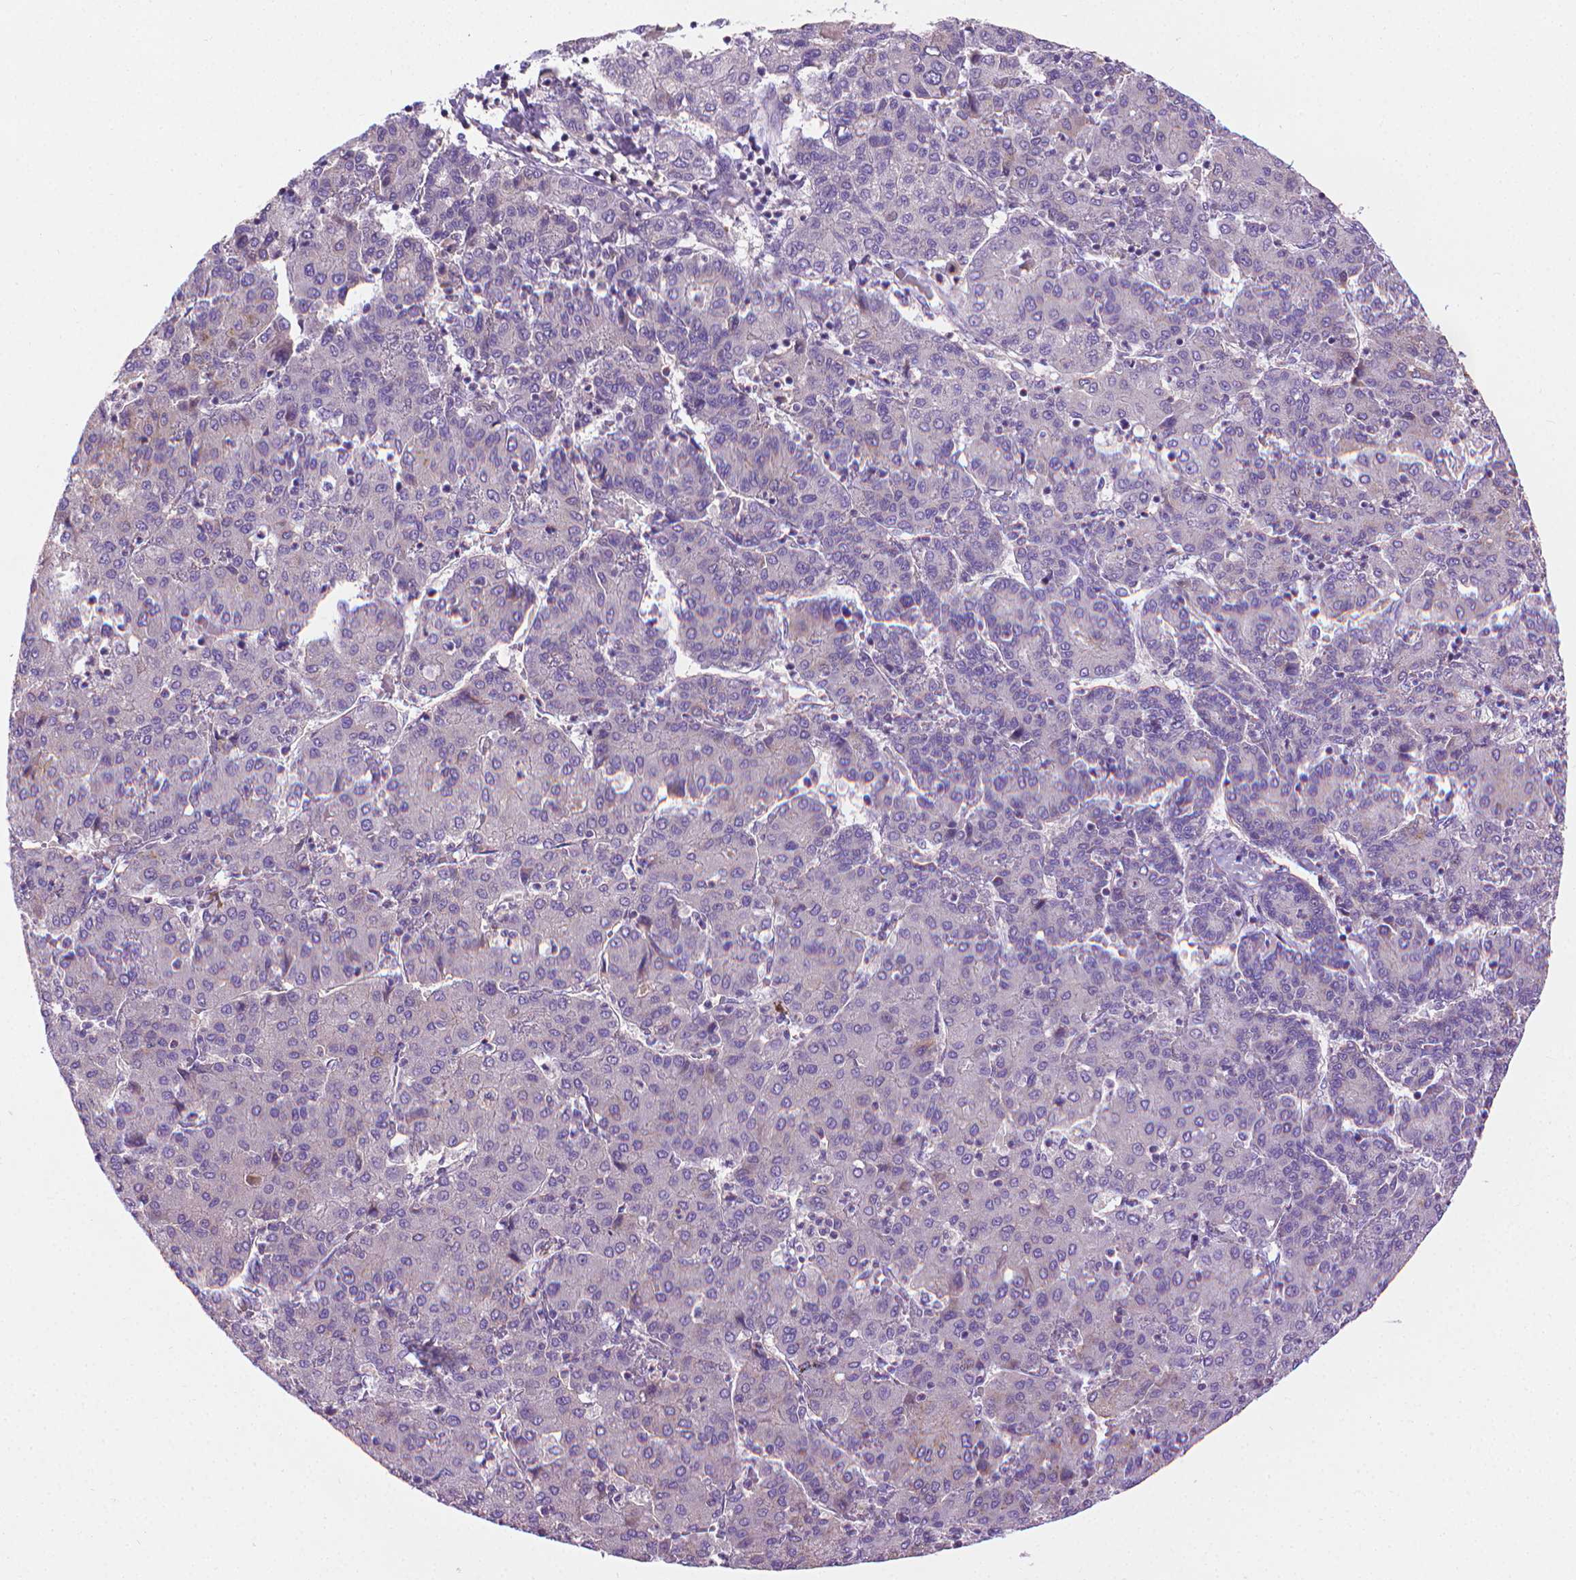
{"staining": {"intensity": "negative", "quantity": "none", "location": "none"}, "tissue": "liver cancer", "cell_type": "Tumor cells", "image_type": "cancer", "snomed": [{"axis": "morphology", "description": "Carcinoma, Hepatocellular, NOS"}, {"axis": "topography", "description": "Liver"}], "caption": "Human liver cancer (hepatocellular carcinoma) stained for a protein using immunohistochemistry (IHC) shows no positivity in tumor cells.", "gene": "SLC51B", "patient": {"sex": "male", "age": 65}}